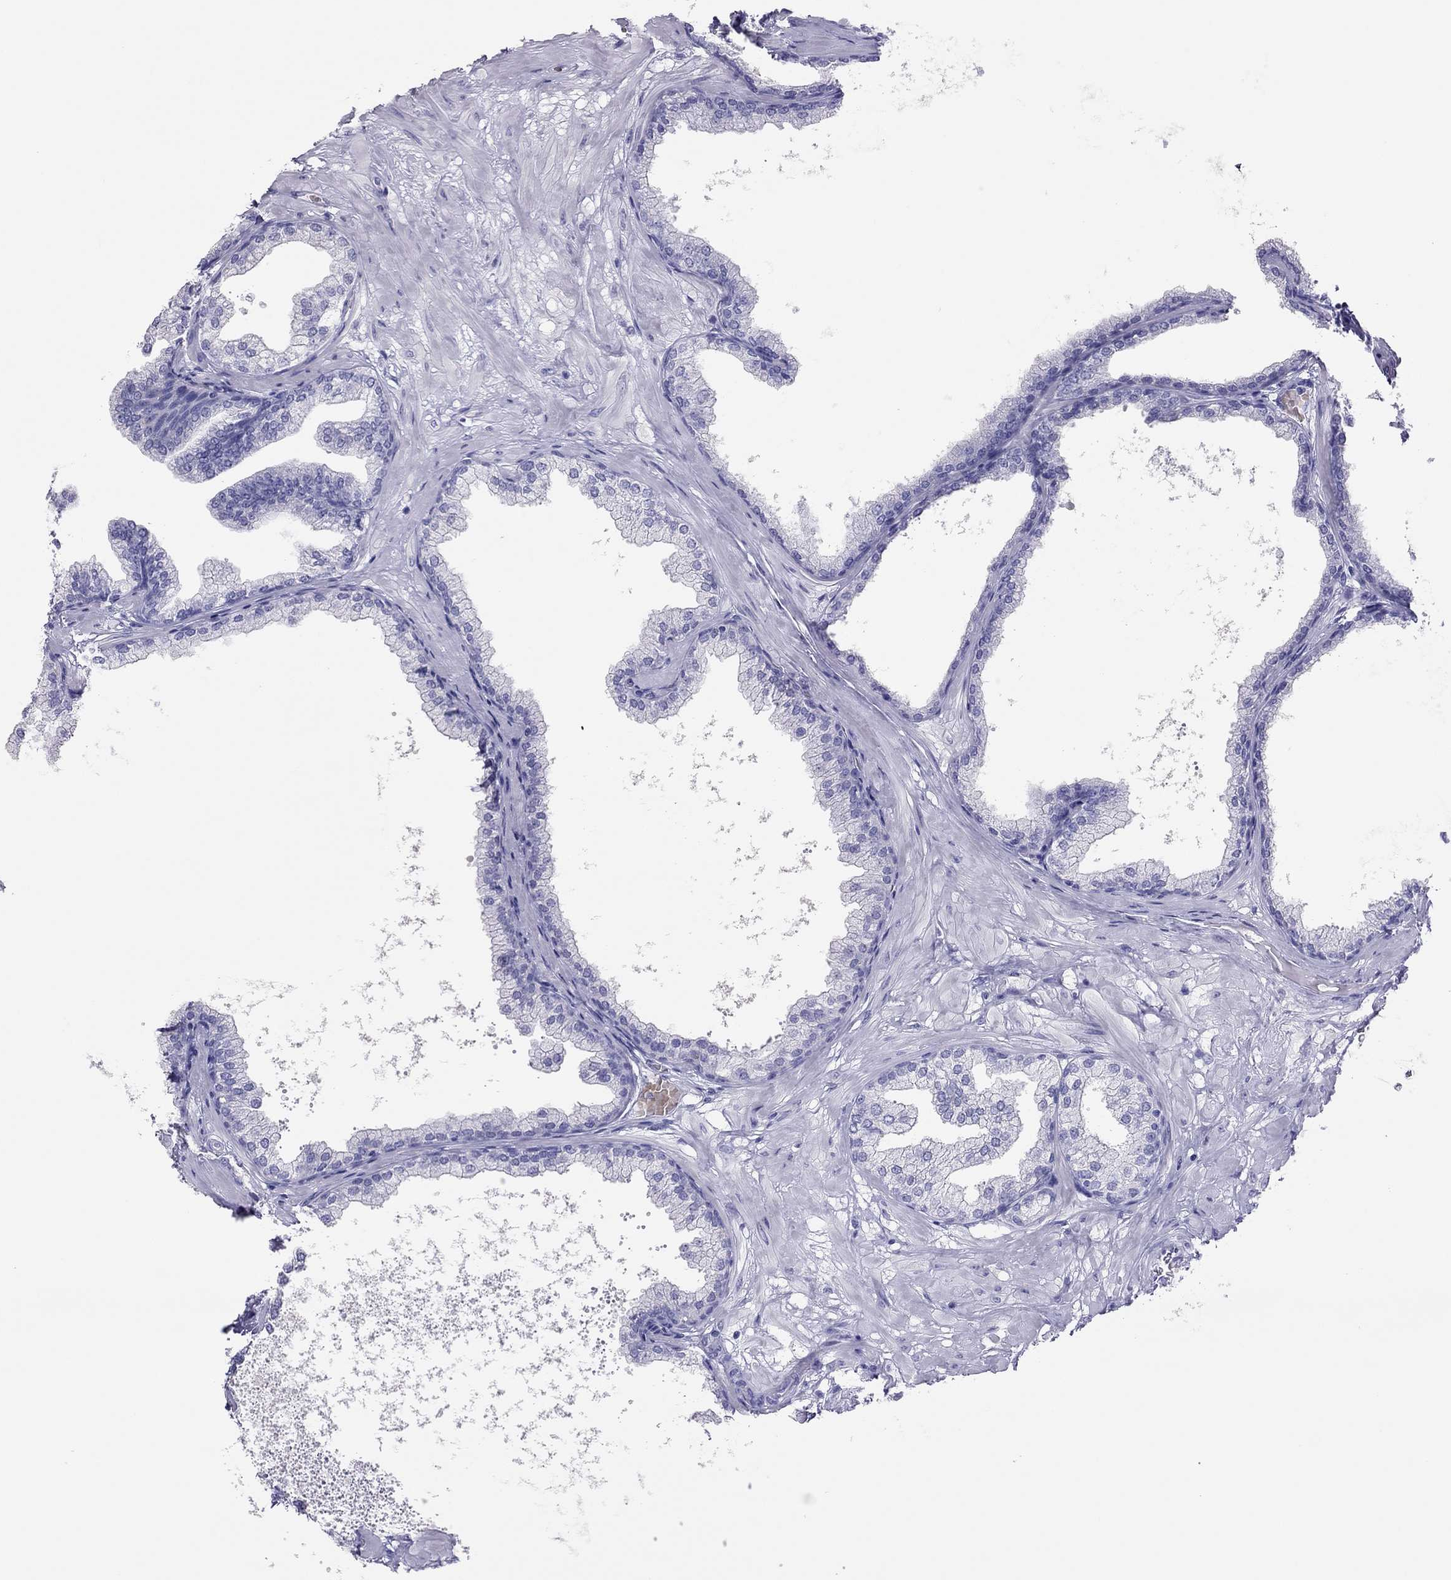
{"staining": {"intensity": "negative", "quantity": "none", "location": "none"}, "tissue": "prostate", "cell_type": "Glandular cells", "image_type": "normal", "snomed": [{"axis": "morphology", "description": "Normal tissue, NOS"}, {"axis": "topography", "description": "Prostate"}], "caption": "IHC of unremarkable prostate displays no staining in glandular cells. Brightfield microscopy of immunohistochemistry stained with DAB (brown) and hematoxylin (blue), captured at high magnification.", "gene": "TSHB", "patient": {"sex": "male", "age": 37}}